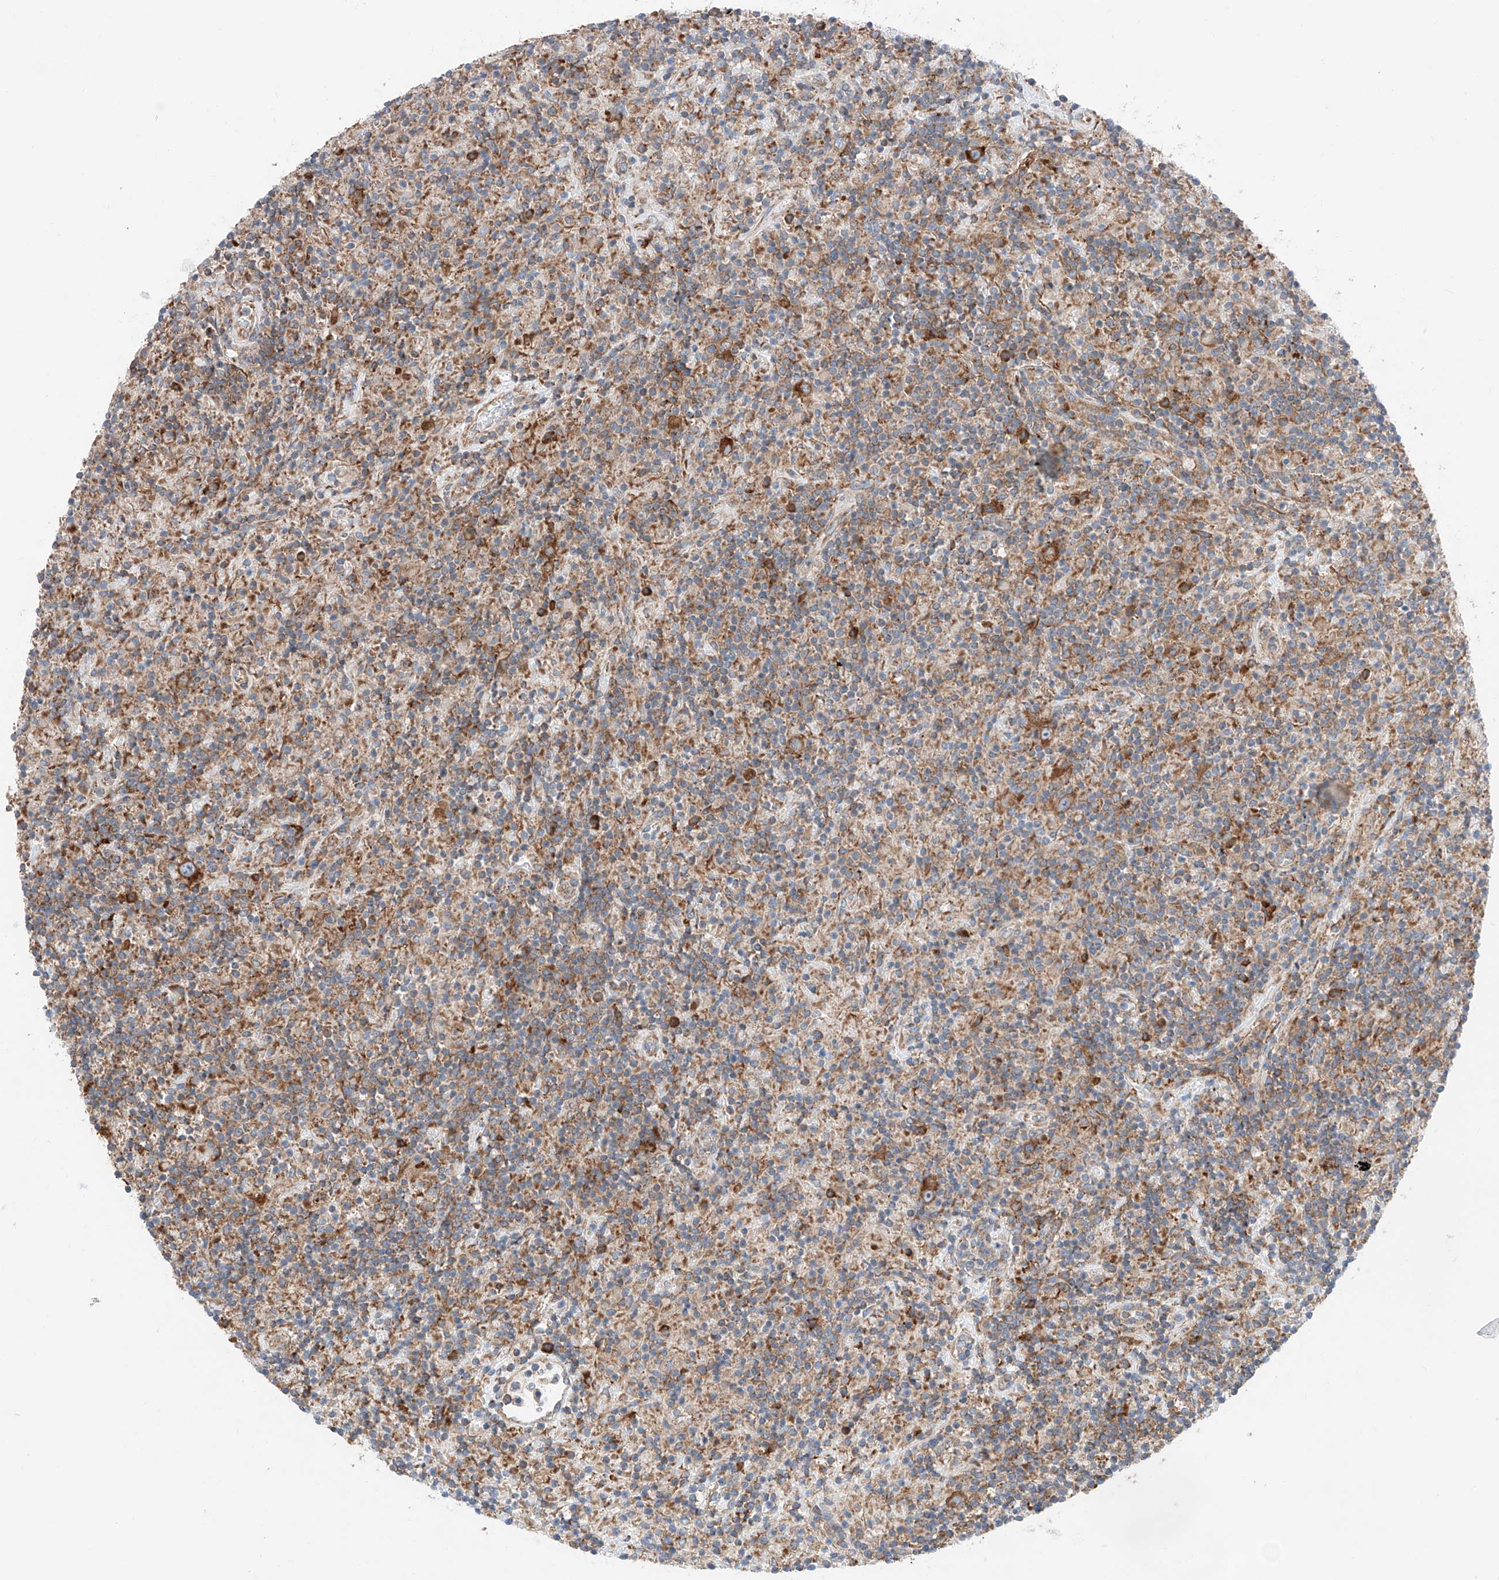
{"staining": {"intensity": "moderate", "quantity": ">75%", "location": "cytoplasmic/membranous"}, "tissue": "lymphoma", "cell_type": "Tumor cells", "image_type": "cancer", "snomed": [{"axis": "morphology", "description": "Hodgkin's disease, NOS"}, {"axis": "topography", "description": "Lymph node"}], "caption": "DAB immunohistochemical staining of Hodgkin's disease shows moderate cytoplasmic/membranous protein staining in about >75% of tumor cells.", "gene": "CRELD1", "patient": {"sex": "male", "age": 70}}